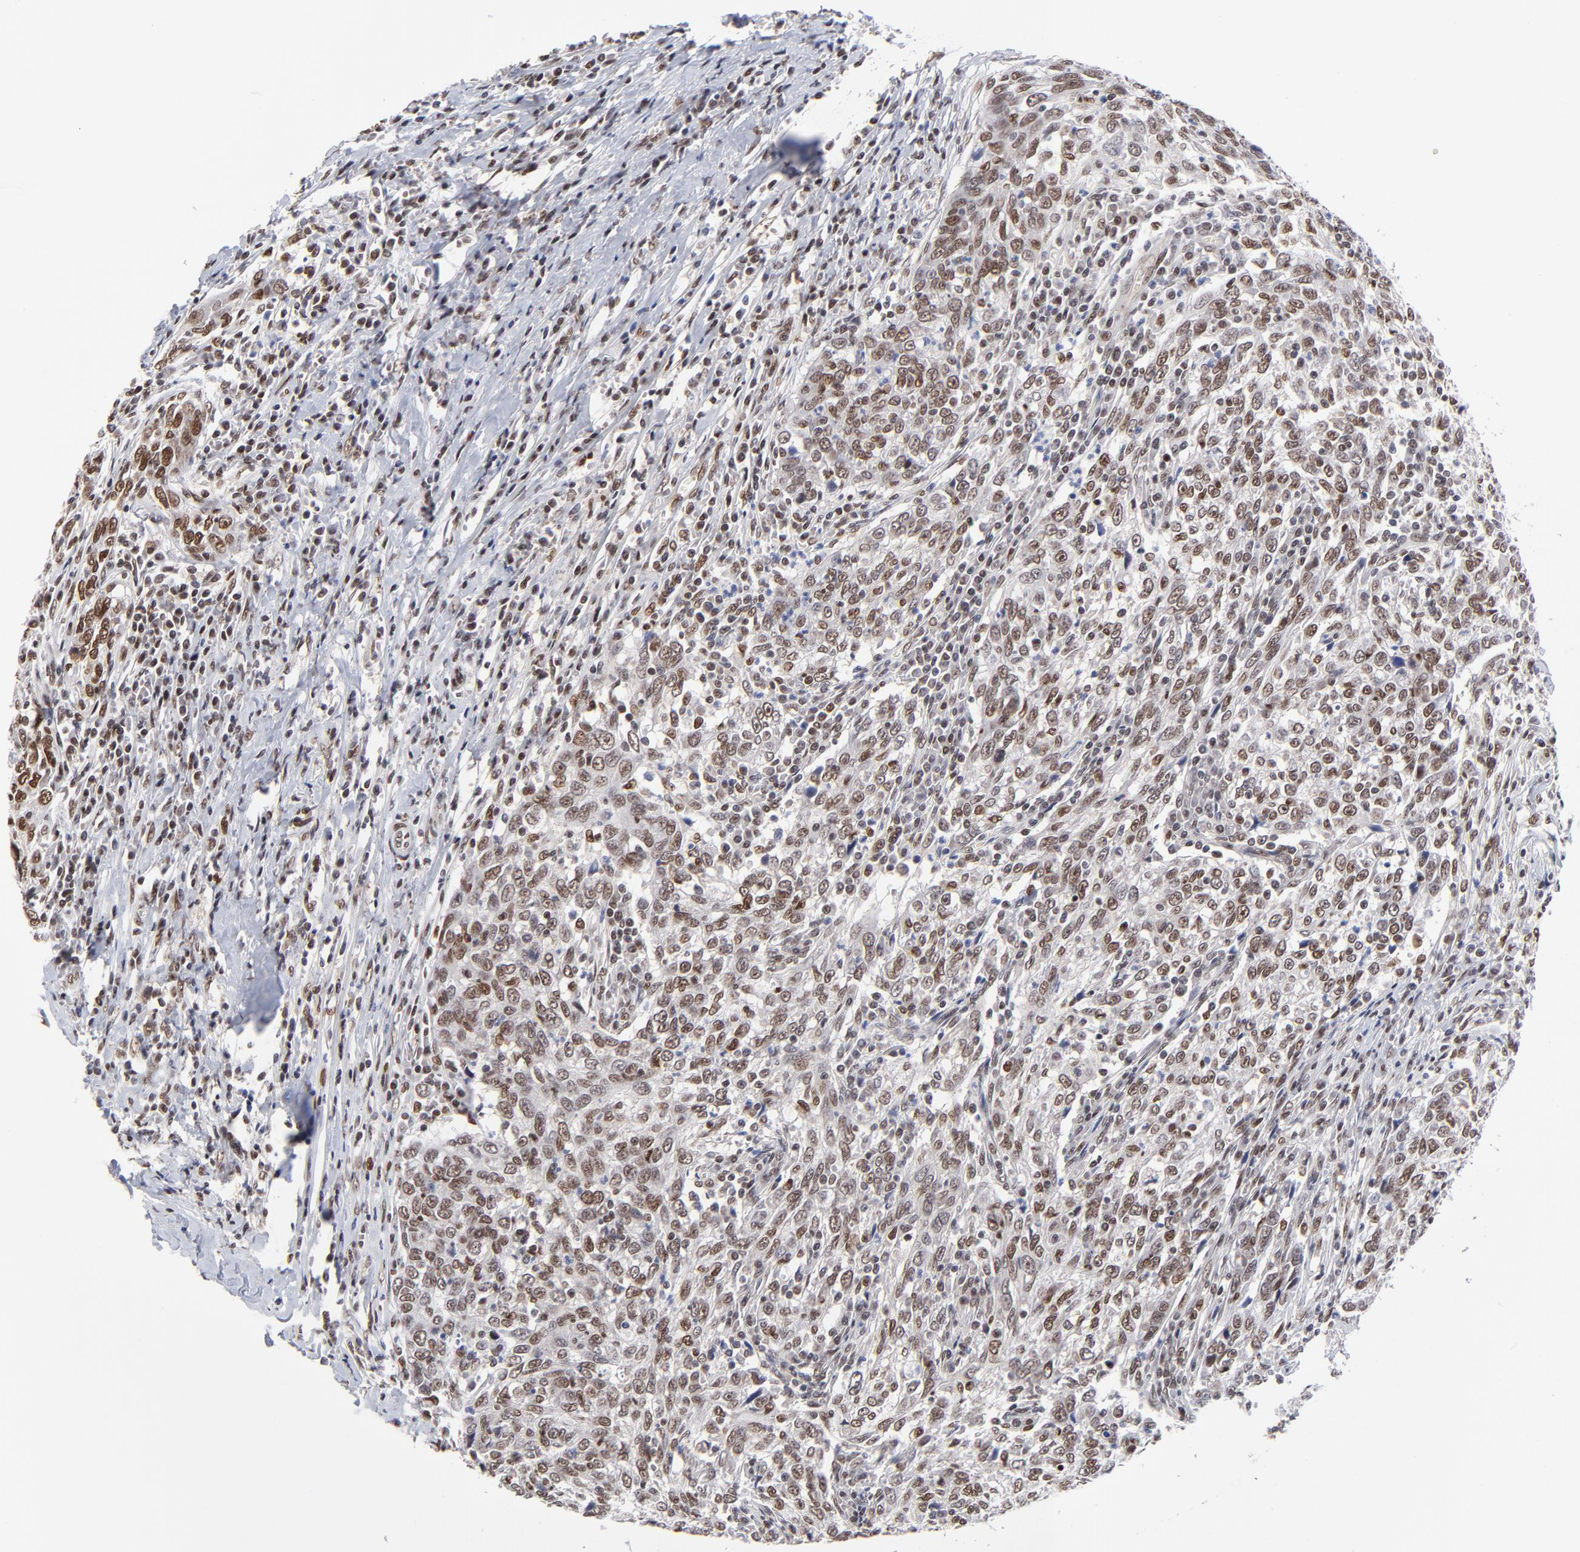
{"staining": {"intensity": "strong", "quantity": ">75%", "location": "nuclear"}, "tissue": "breast cancer", "cell_type": "Tumor cells", "image_type": "cancer", "snomed": [{"axis": "morphology", "description": "Duct carcinoma"}, {"axis": "topography", "description": "Breast"}], "caption": "Strong nuclear positivity is appreciated in about >75% of tumor cells in breast cancer (infiltrating ductal carcinoma).", "gene": "ZMYM3", "patient": {"sex": "female", "age": 50}}